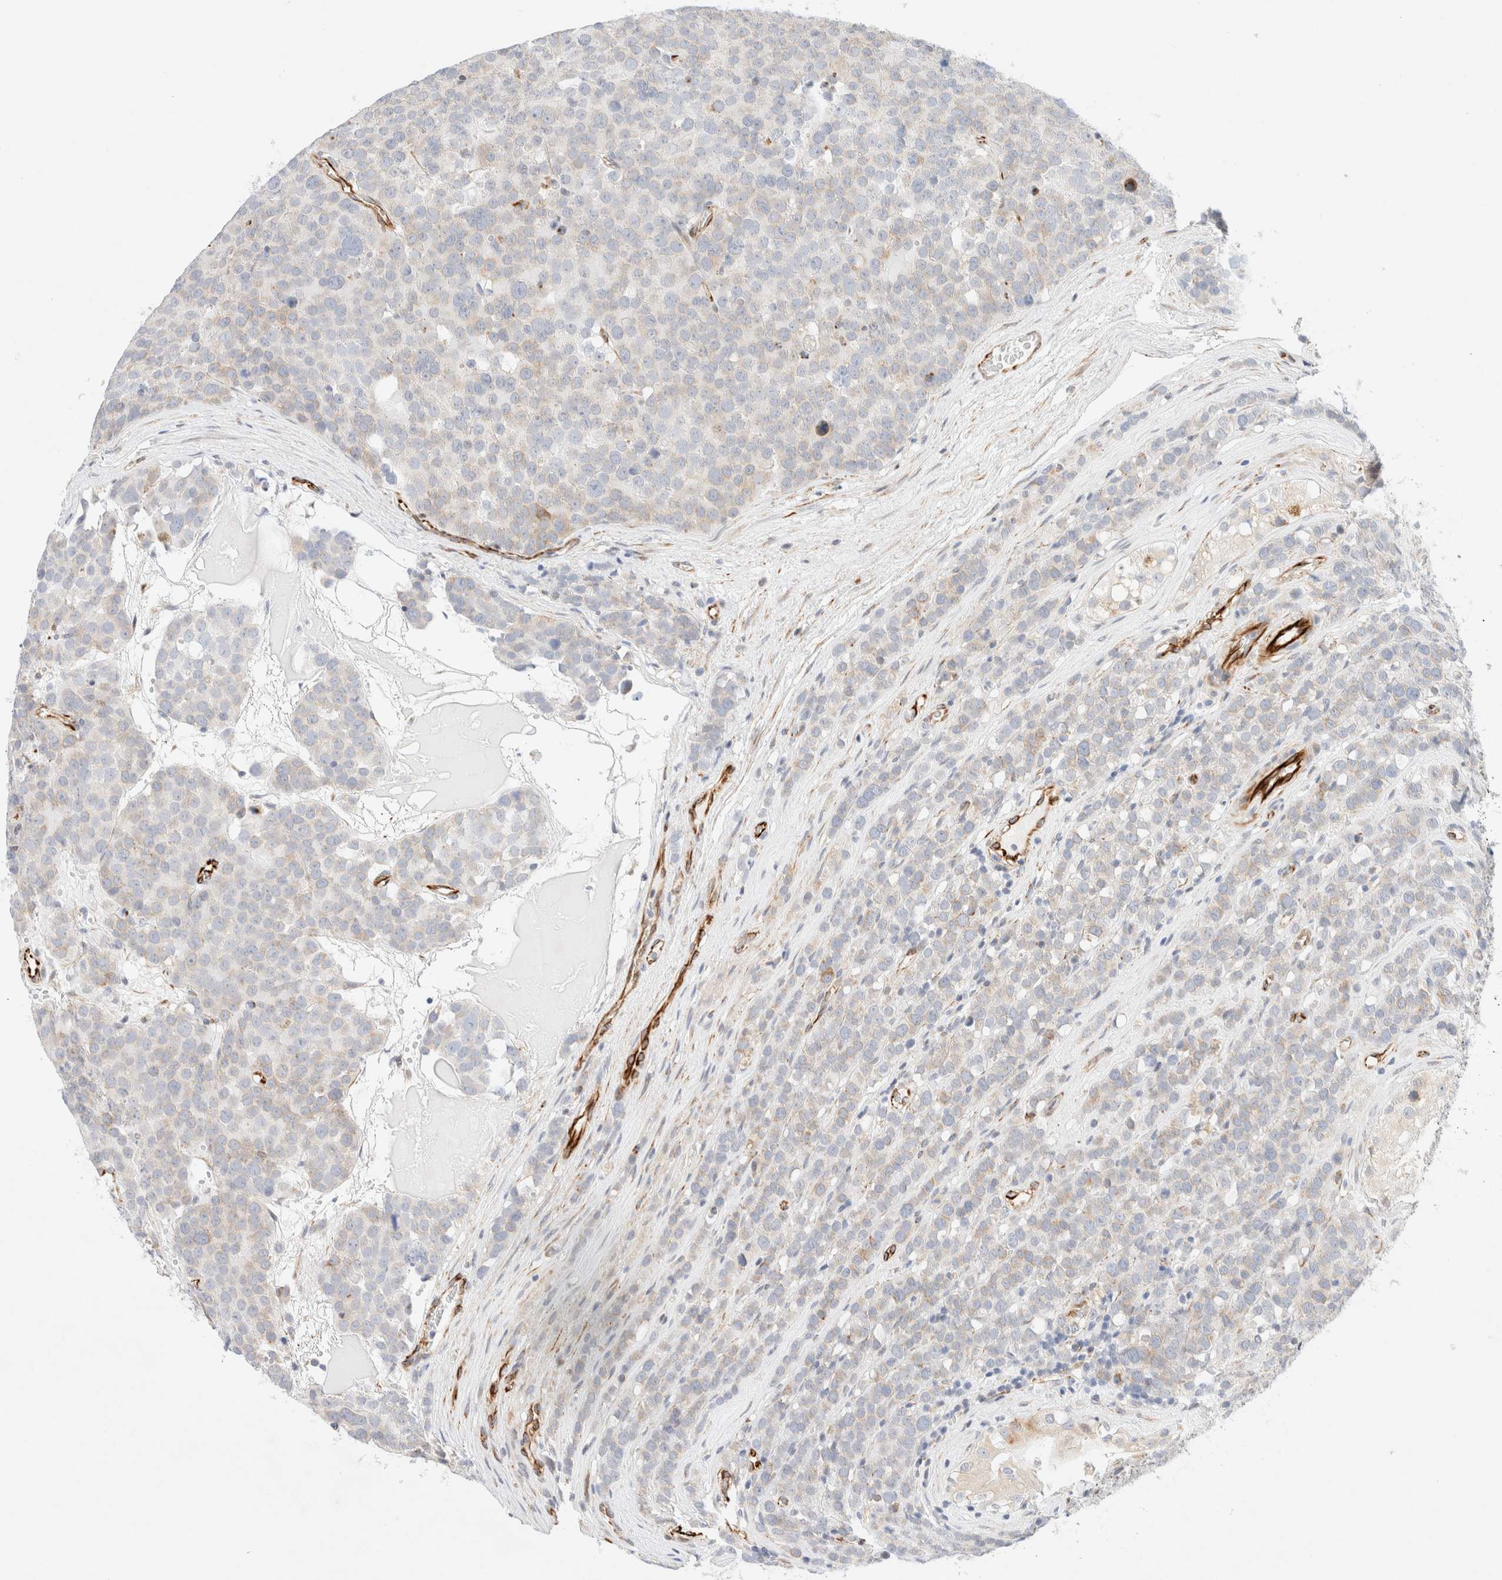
{"staining": {"intensity": "weak", "quantity": "25%-75%", "location": "cytoplasmic/membranous"}, "tissue": "testis cancer", "cell_type": "Tumor cells", "image_type": "cancer", "snomed": [{"axis": "morphology", "description": "Seminoma, NOS"}, {"axis": "topography", "description": "Testis"}], "caption": "Brown immunohistochemical staining in human testis cancer shows weak cytoplasmic/membranous positivity in approximately 25%-75% of tumor cells. (Stains: DAB (3,3'-diaminobenzidine) in brown, nuclei in blue, Microscopy: brightfield microscopy at high magnification).", "gene": "SLC25A48", "patient": {"sex": "male", "age": 71}}